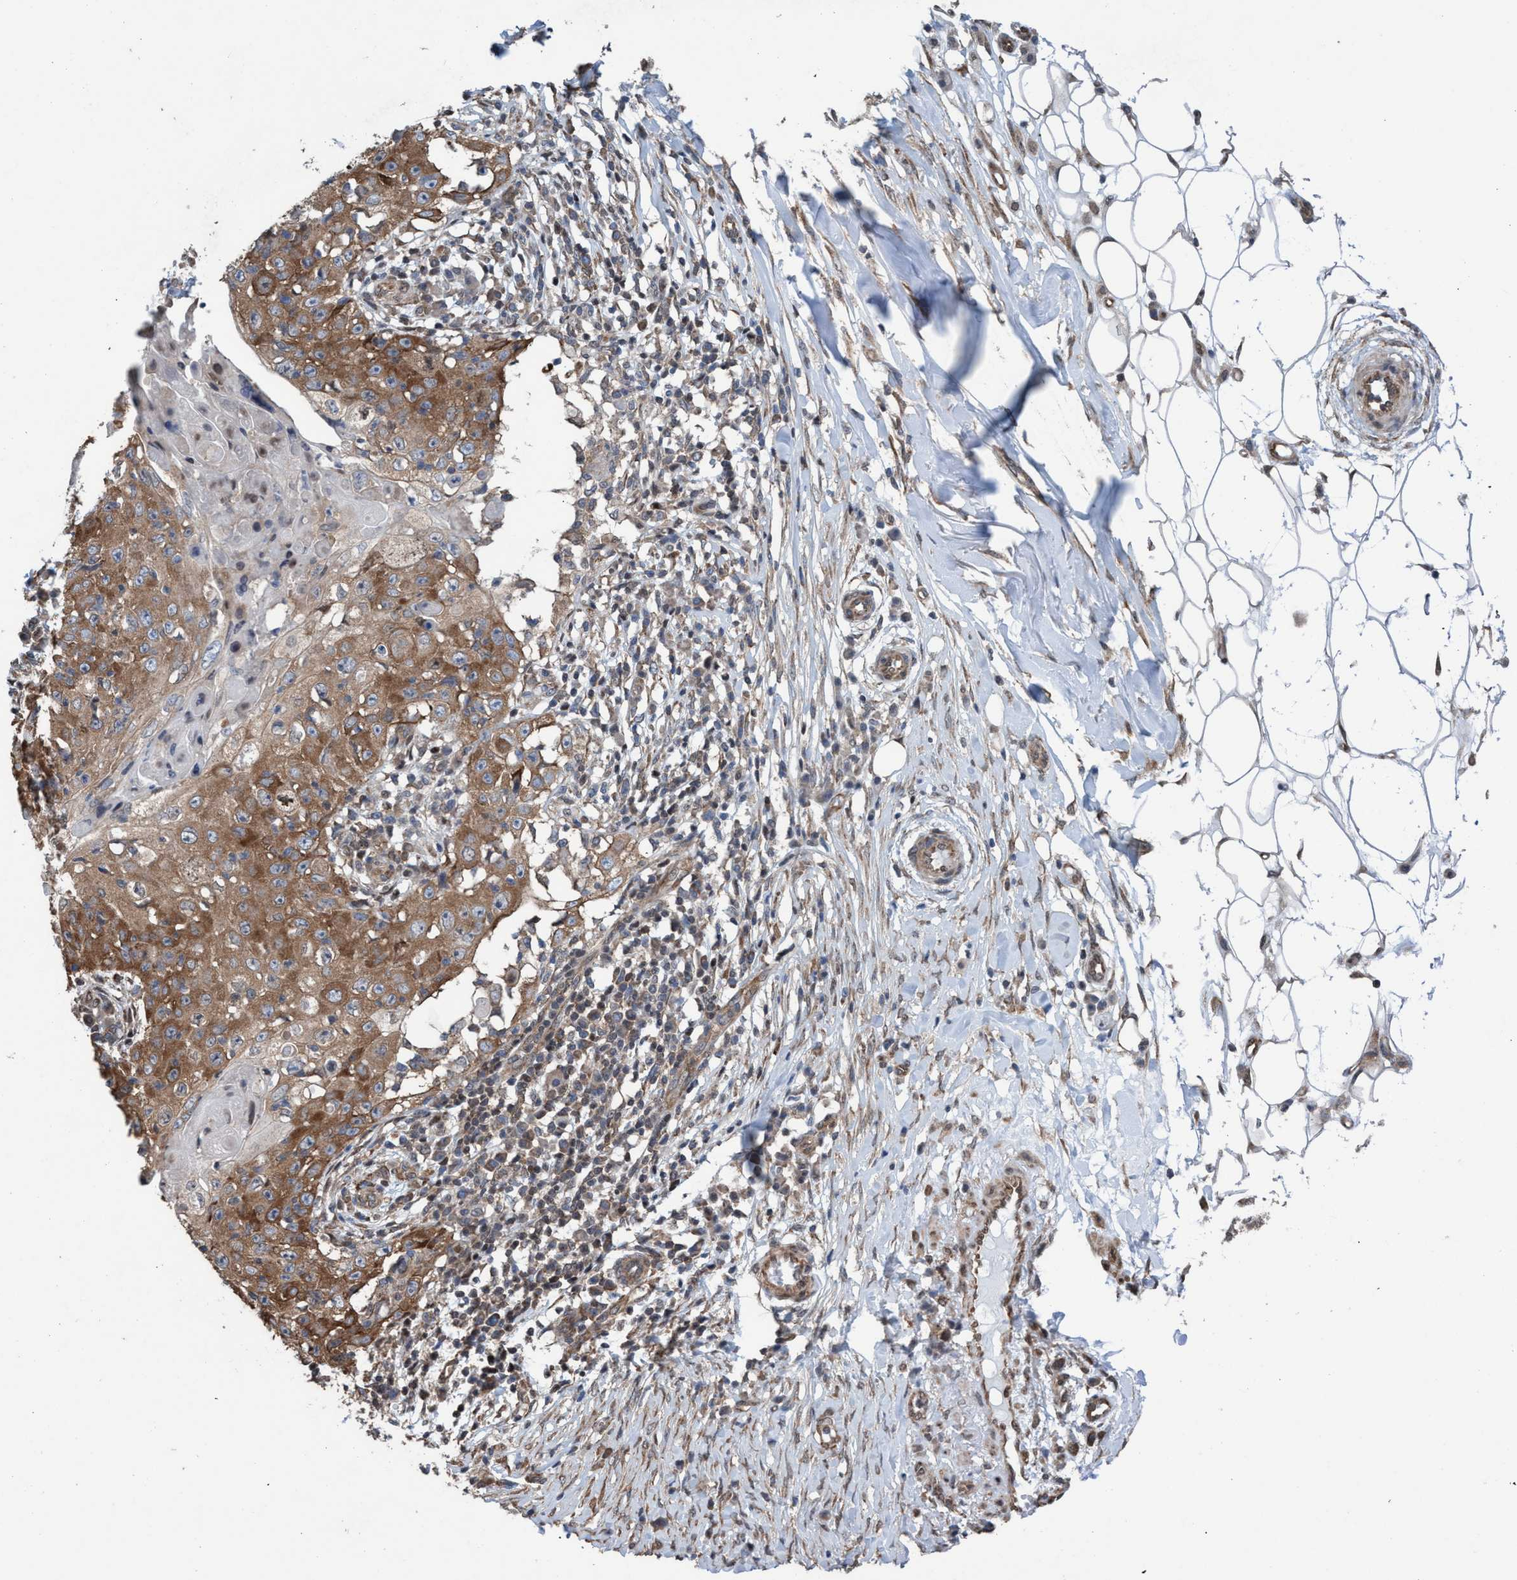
{"staining": {"intensity": "moderate", "quantity": ">75%", "location": "cytoplasmic/membranous"}, "tissue": "skin cancer", "cell_type": "Tumor cells", "image_type": "cancer", "snomed": [{"axis": "morphology", "description": "Squamous cell carcinoma, NOS"}, {"axis": "topography", "description": "Skin"}], "caption": "DAB (3,3'-diaminobenzidine) immunohistochemical staining of skin squamous cell carcinoma reveals moderate cytoplasmic/membranous protein staining in approximately >75% of tumor cells.", "gene": "METAP2", "patient": {"sex": "male", "age": 86}}